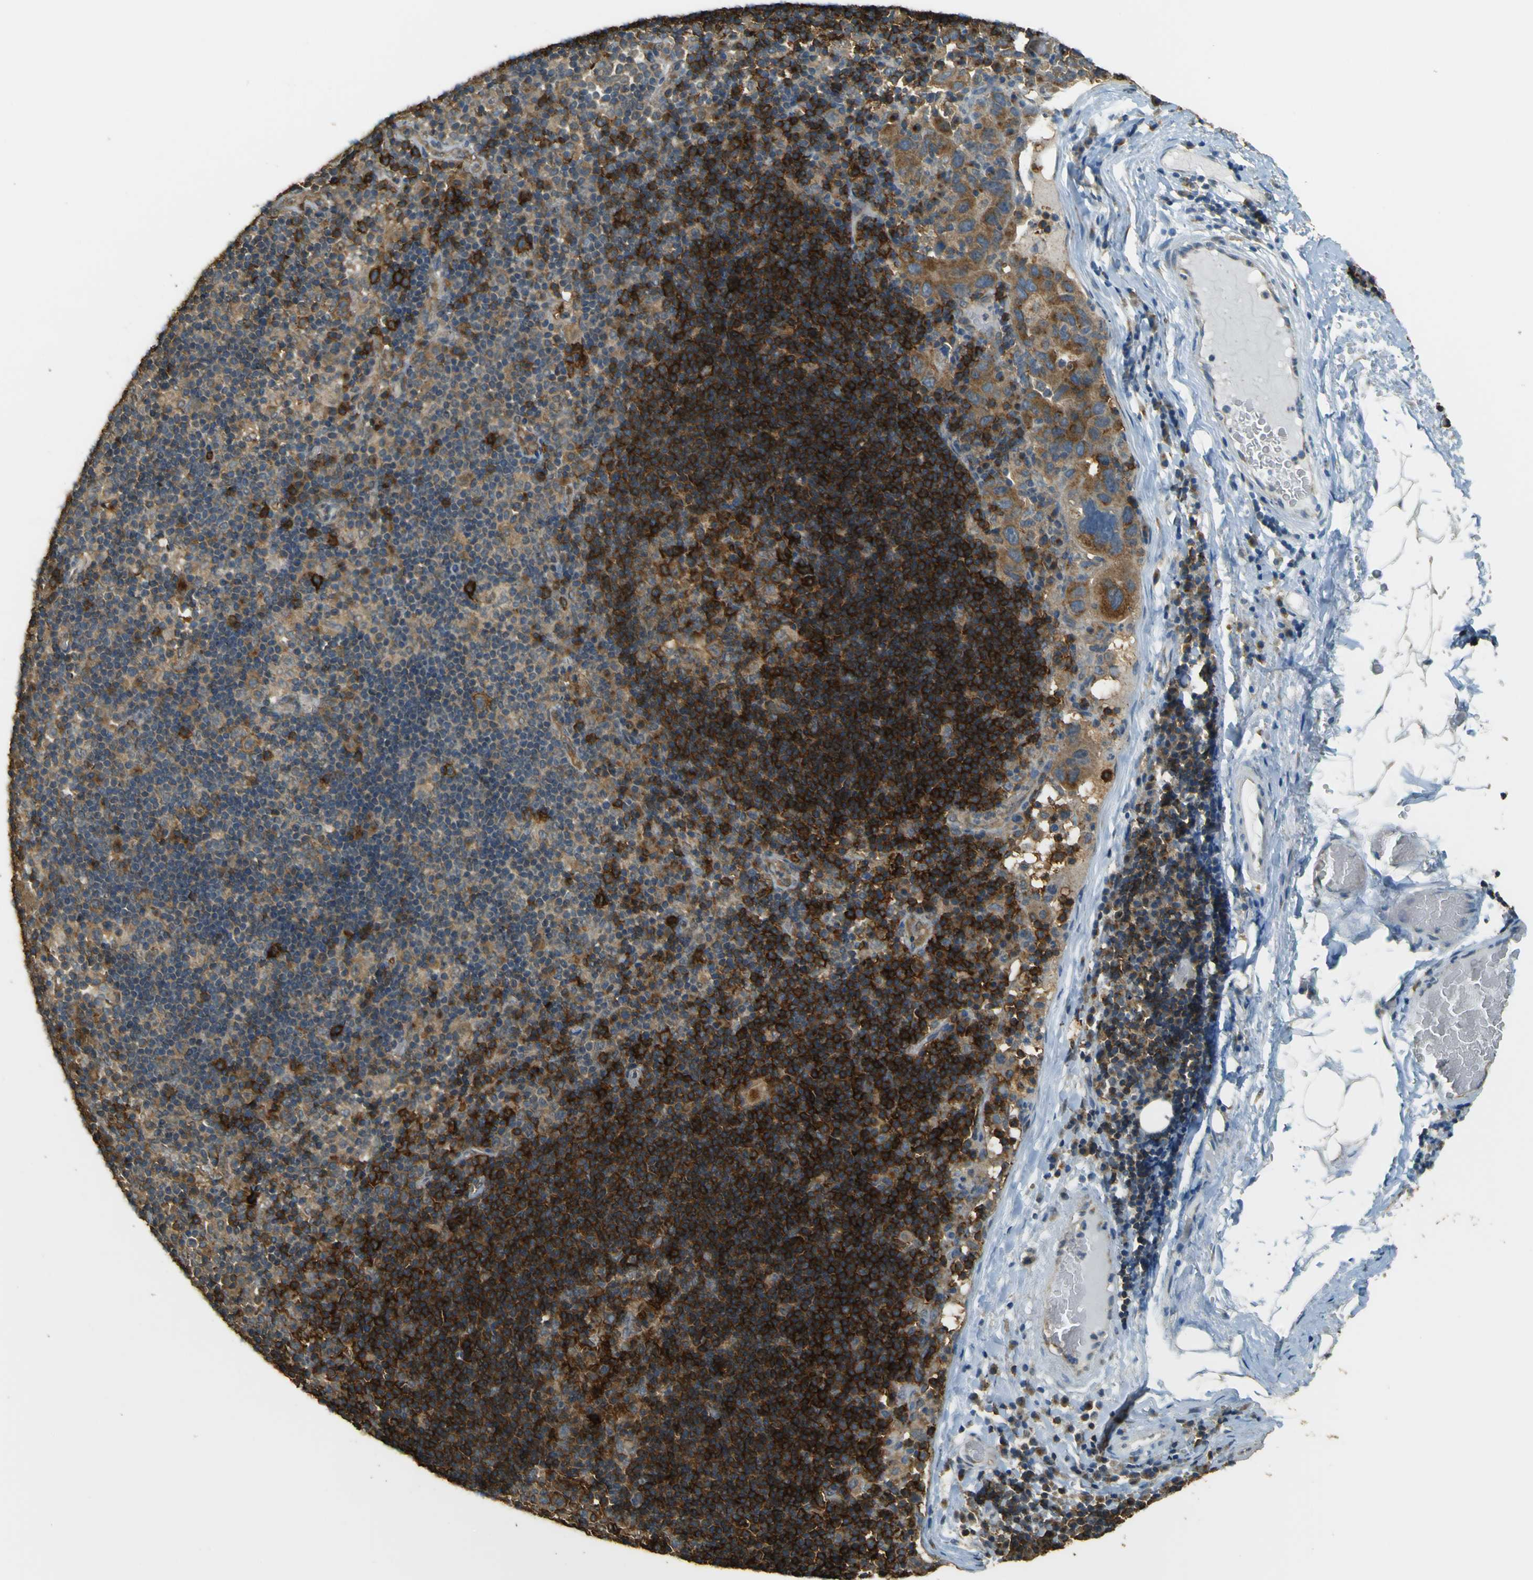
{"staining": {"intensity": "negative", "quantity": "none", "location": "none"}, "tissue": "adipose tissue", "cell_type": "Adipocytes", "image_type": "normal", "snomed": [{"axis": "morphology", "description": "Normal tissue, NOS"}, {"axis": "morphology", "description": "Adenocarcinoma, NOS"}, {"axis": "topography", "description": "Esophagus"}], "caption": "This is an immunohistochemistry photomicrograph of benign human adipose tissue. There is no staining in adipocytes.", "gene": "GOLGA1", "patient": {"sex": "male", "age": 62}}